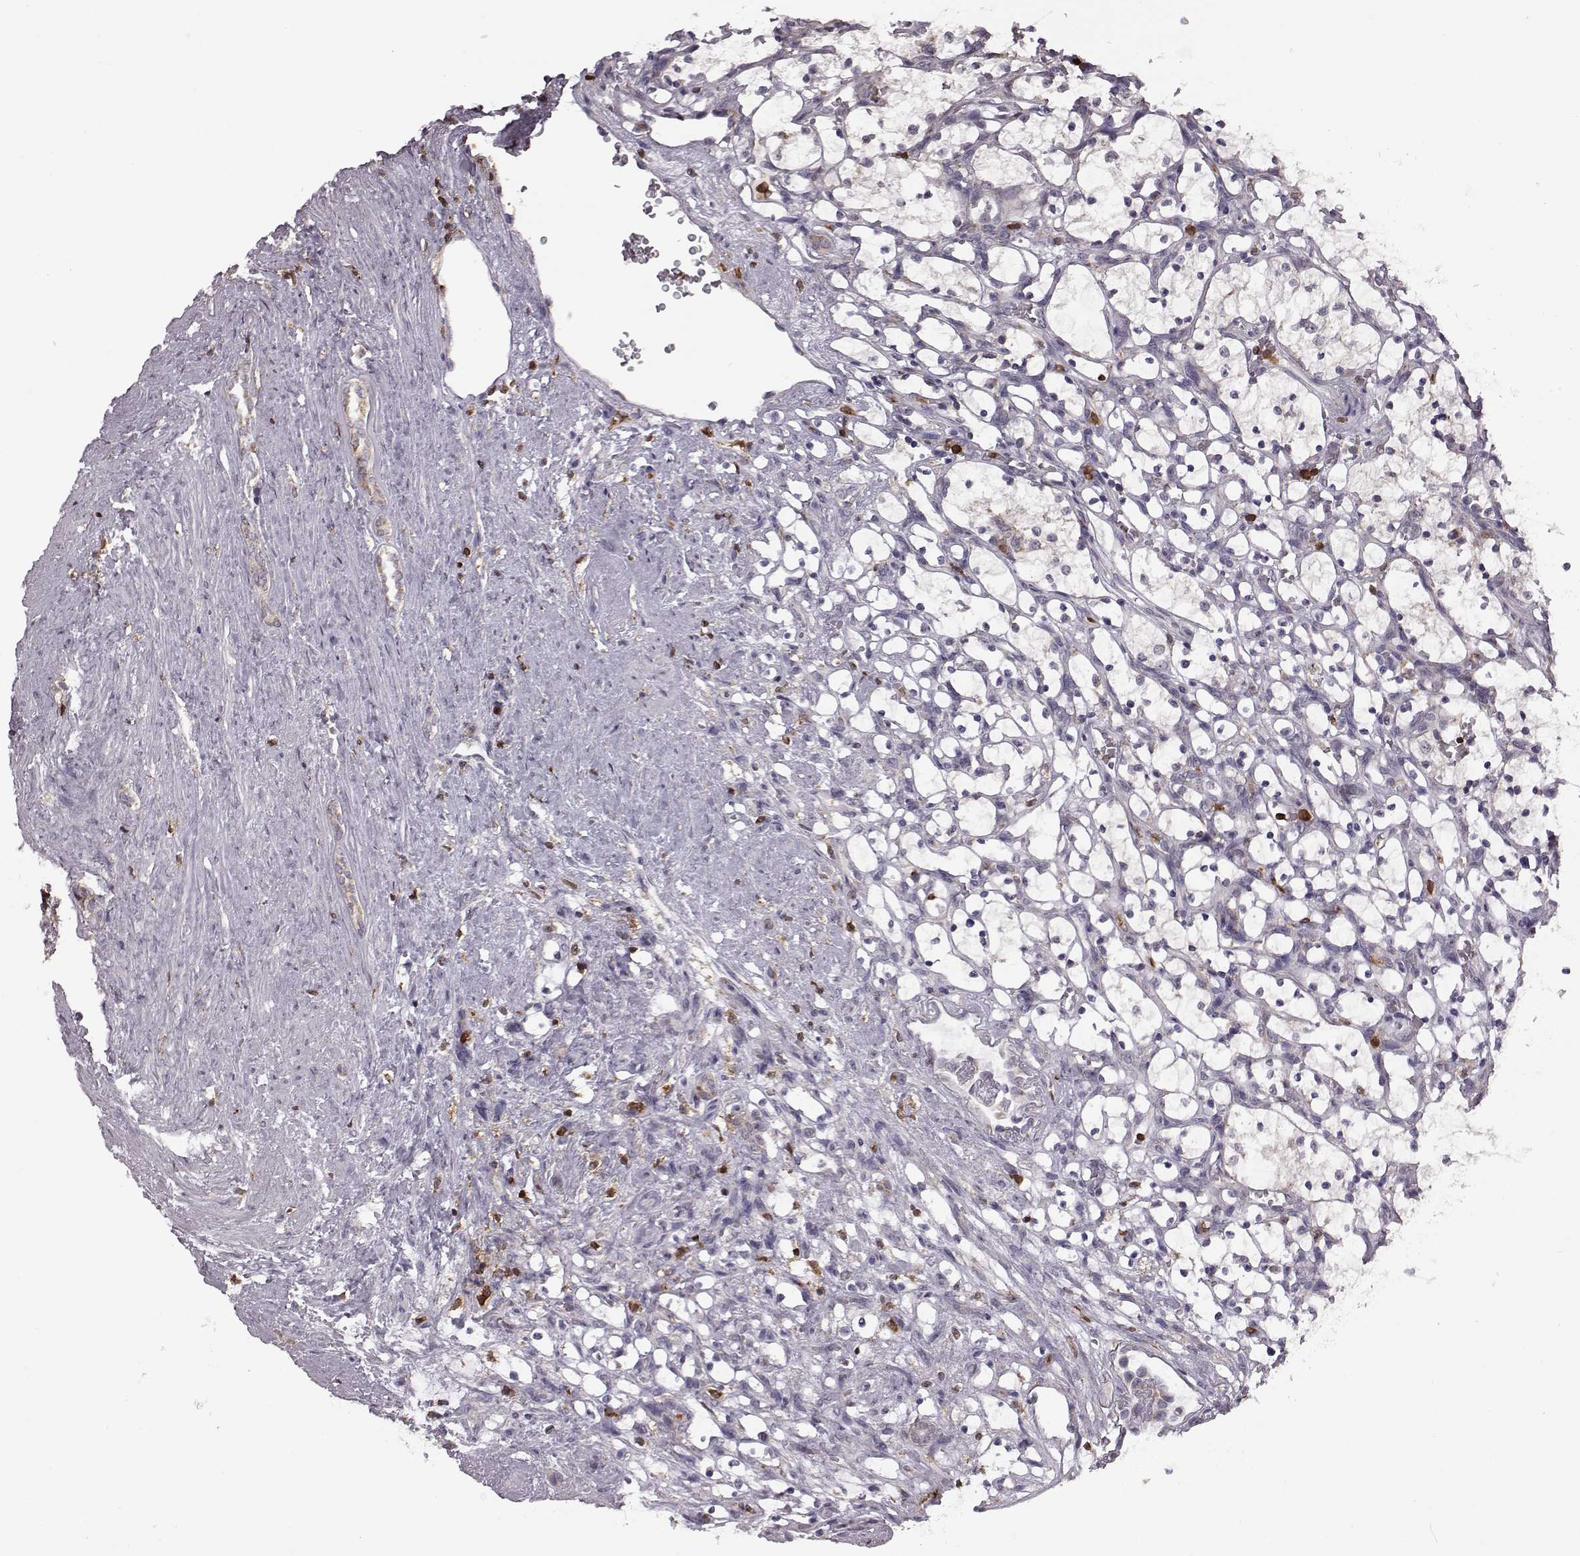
{"staining": {"intensity": "negative", "quantity": "none", "location": "none"}, "tissue": "renal cancer", "cell_type": "Tumor cells", "image_type": "cancer", "snomed": [{"axis": "morphology", "description": "Adenocarcinoma, NOS"}, {"axis": "topography", "description": "Kidney"}], "caption": "A histopathology image of human renal cancer (adenocarcinoma) is negative for staining in tumor cells.", "gene": "DOK2", "patient": {"sex": "female", "age": 69}}